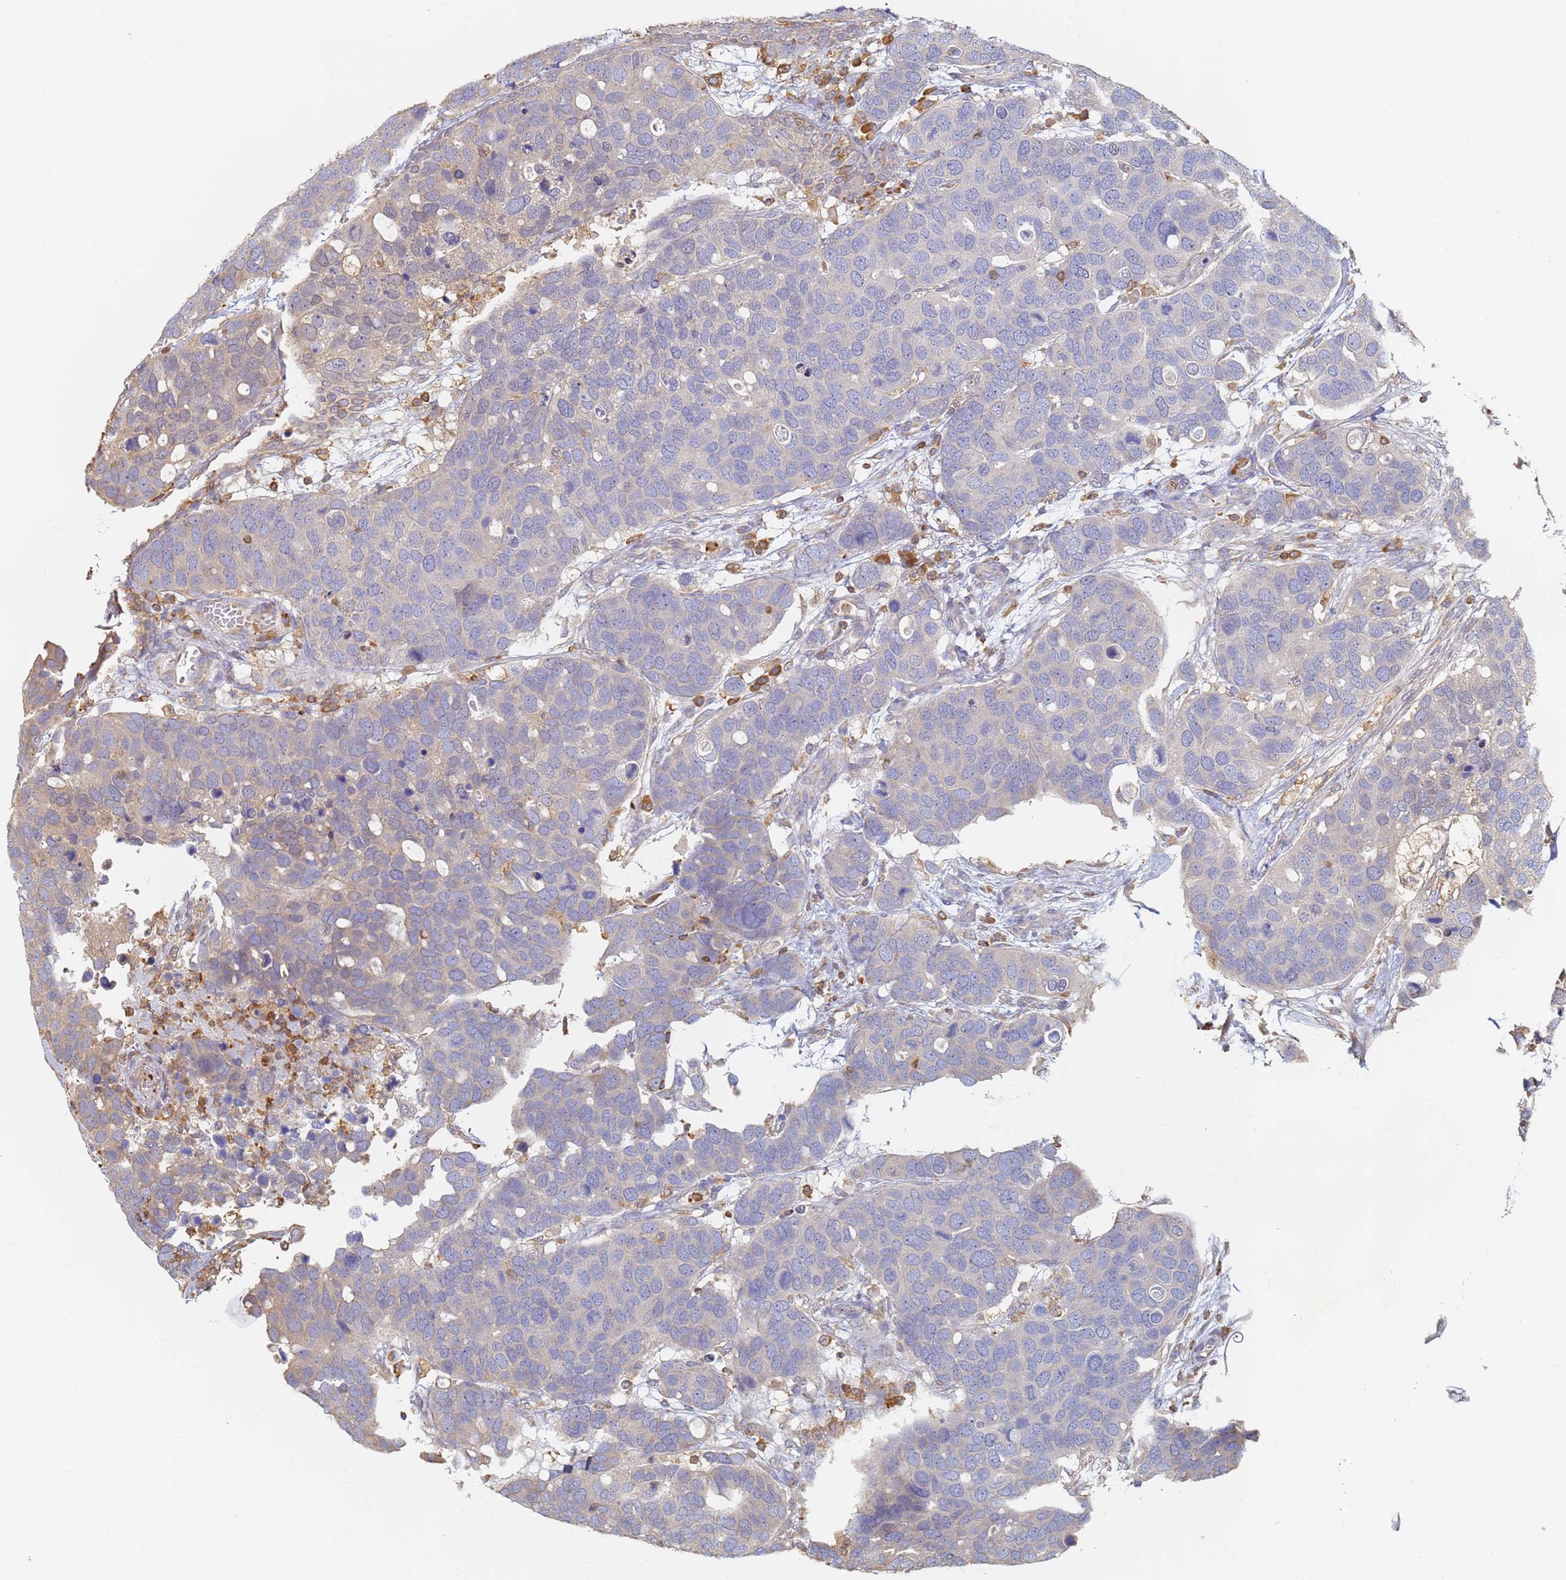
{"staining": {"intensity": "negative", "quantity": "none", "location": "none"}, "tissue": "breast cancer", "cell_type": "Tumor cells", "image_type": "cancer", "snomed": [{"axis": "morphology", "description": "Duct carcinoma"}, {"axis": "topography", "description": "Breast"}], "caption": "The image displays no staining of tumor cells in infiltrating ductal carcinoma (breast).", "gene": "BIN2", "patient": {"sex": "female", "age": 83}}